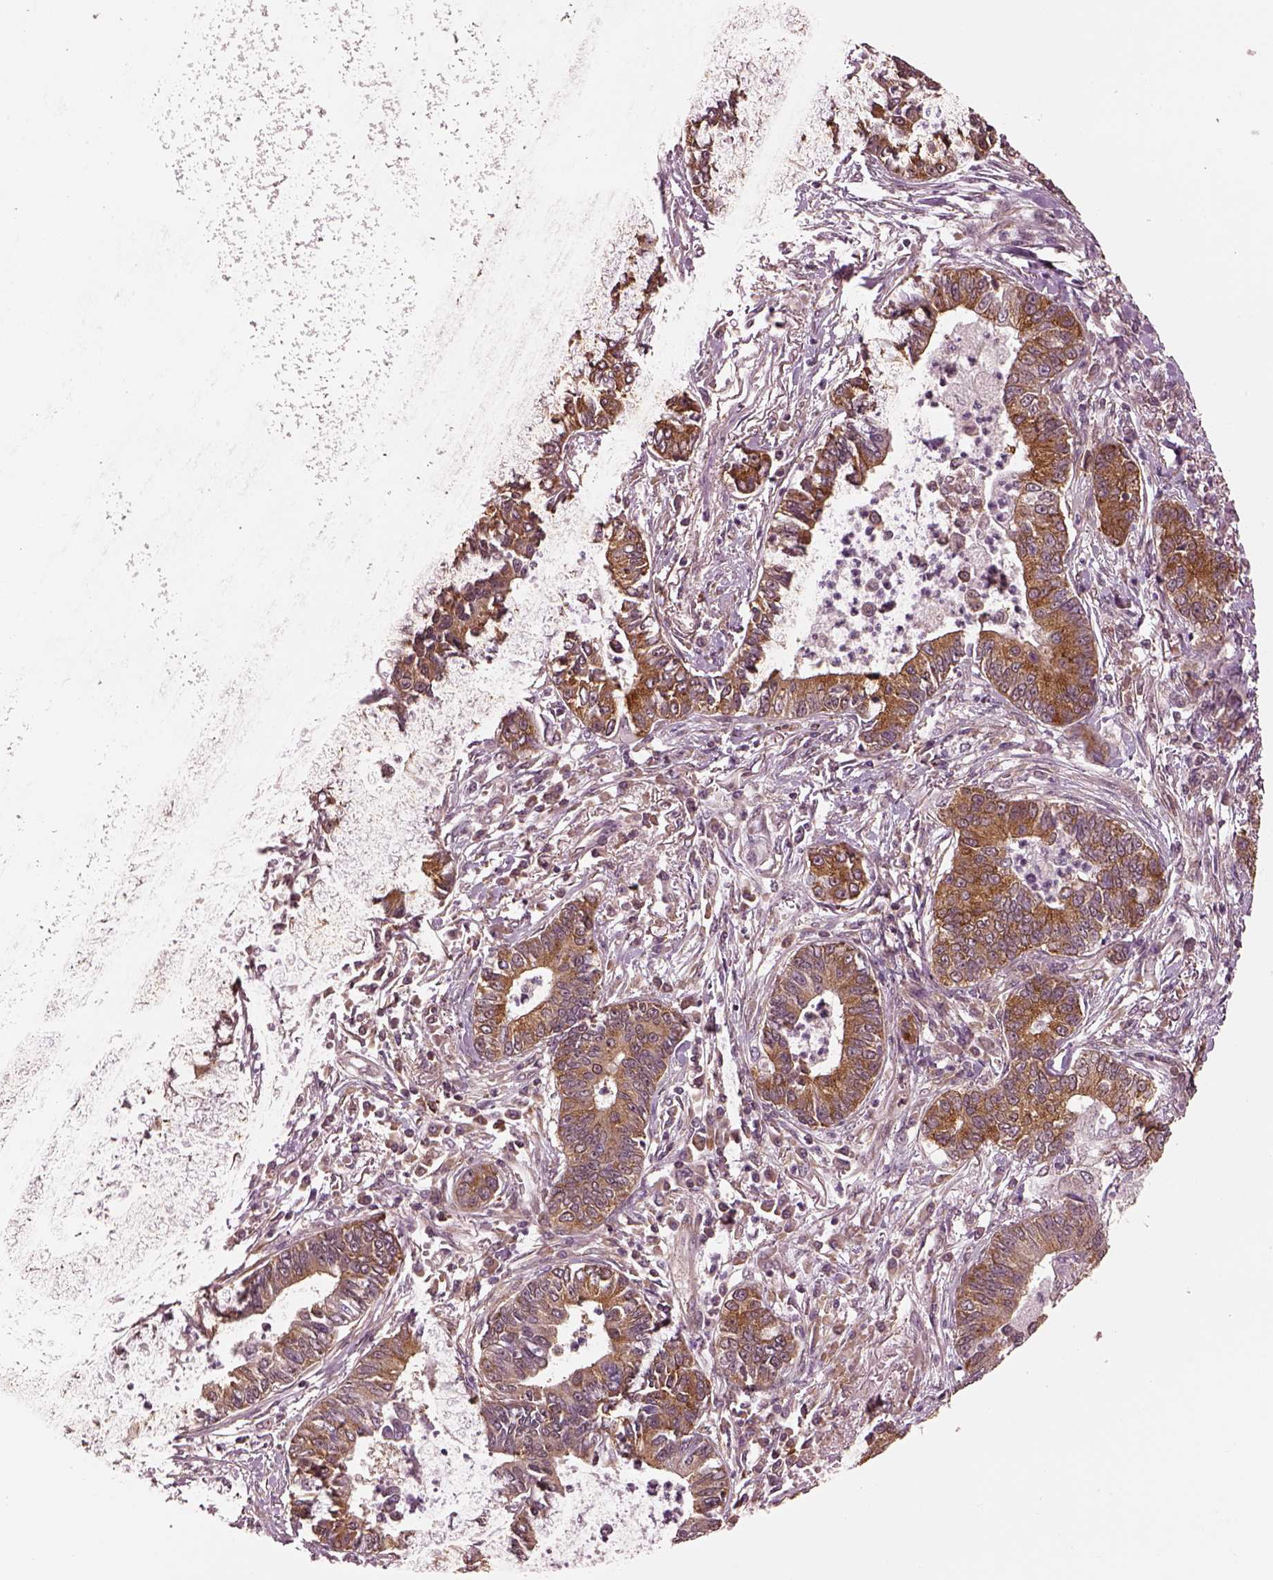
{"staining": {"intensity": "moderate", "quantity": "25%-75%", "location": "cytoplasmic/membranous"}, "tissue": "lung cancer", "cell_type": "Tumor cells", "image_type": "cancer", "snomed": [{"axis": "morphology", "description": "Adenocarcinoma, NOS"}, {"axis": "topography", "description": "Lung"}], "caption": "Brown immunohistochemical staining in lung cancer shows moderate cytoplasmic/membranous staining in approximately 25%-75% of tumor cells.", "gene": "LSM14A", "patient": {"sex": "female", "age": 57}}